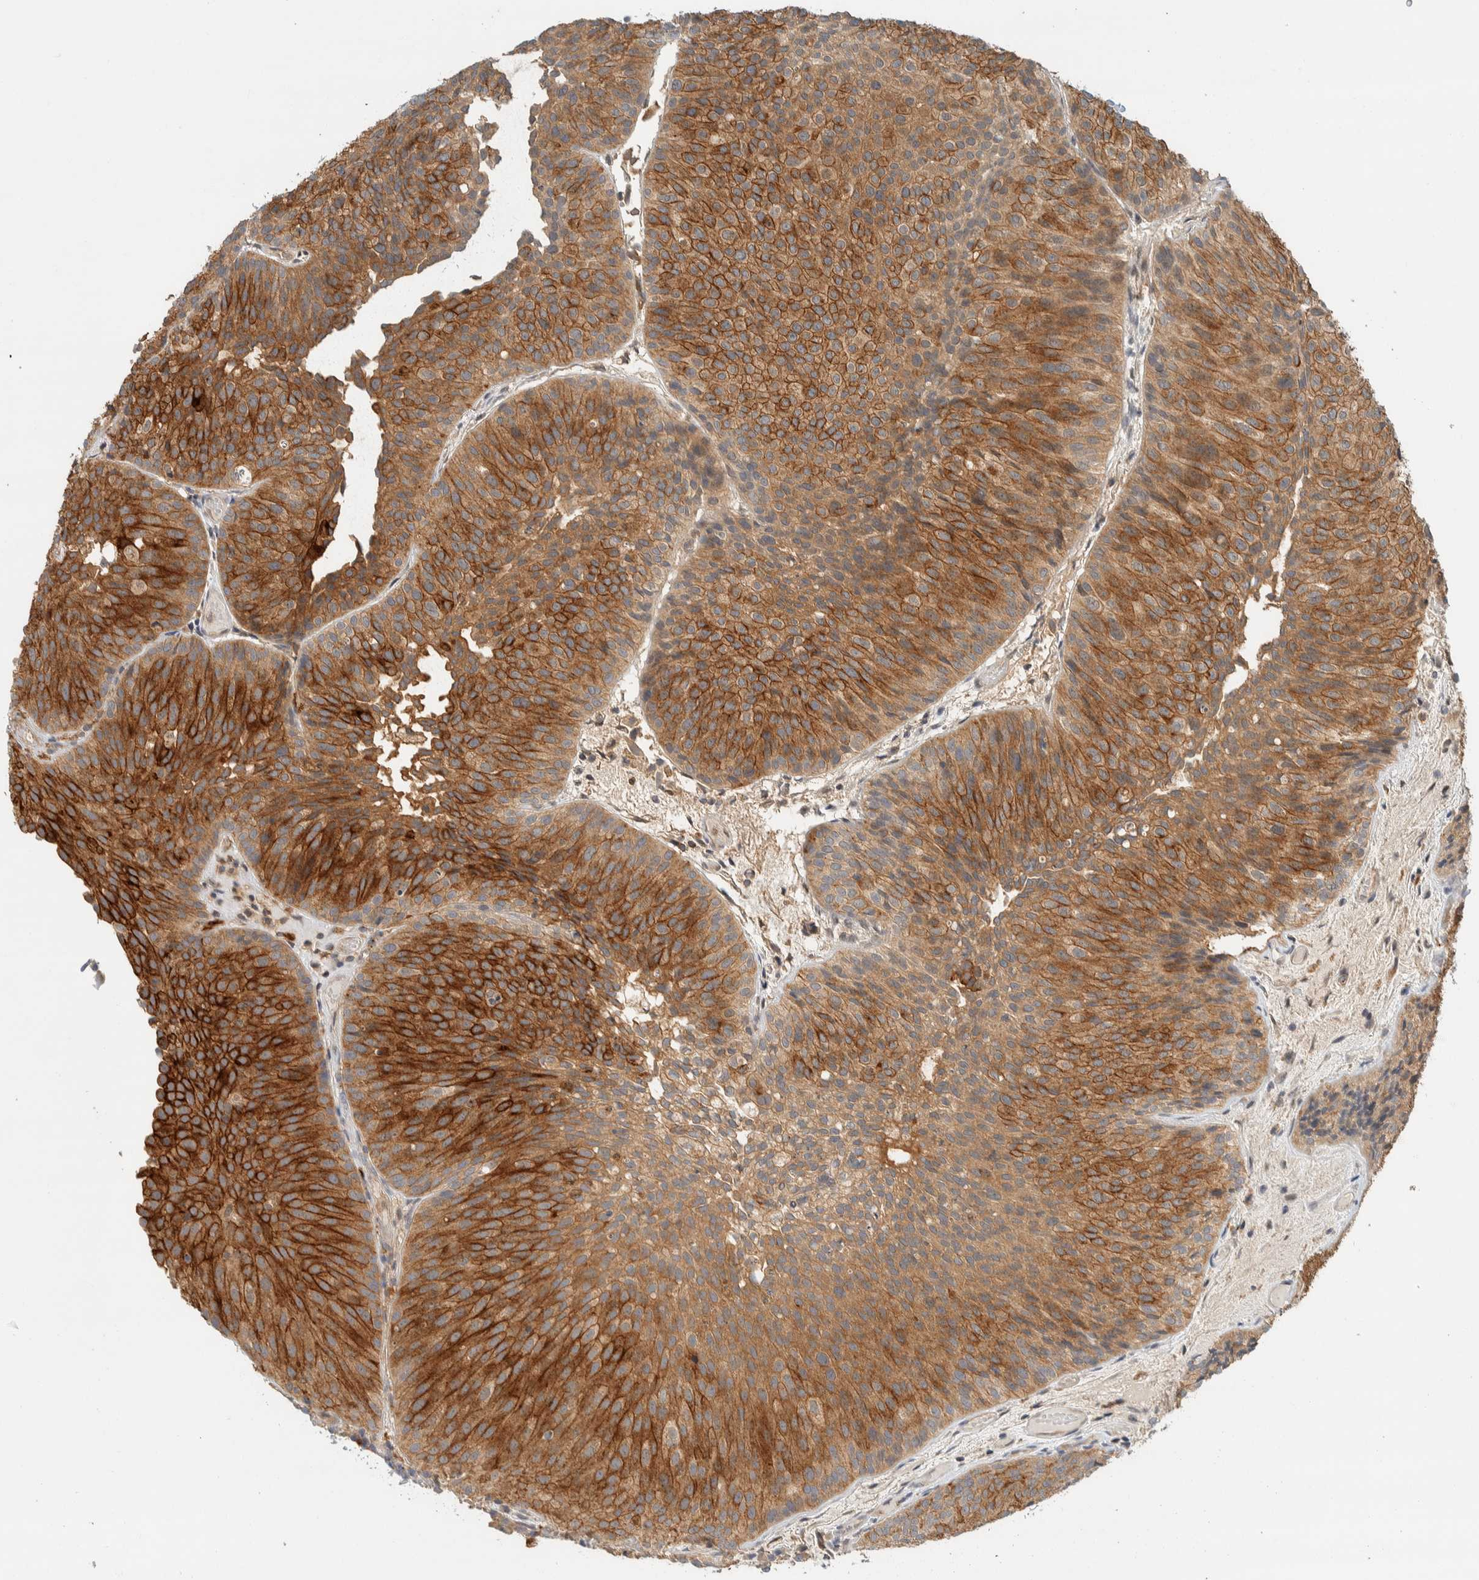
{"staining": {"intensity": "strong", "quantity": ">75%", "location": "cytoplasmic/membranous"}, "tissue": "urothelial cancer", "cell_type": "Tumor cells", "image_type": "cancer", "snomed": [{"axis": "morphology", "description": "Urothelial carcinoma, Low grade"}, {"axis": "topography", "description": "Urinary bladder"}], "caption": "Strong cytoplasmic/membranous positivity is appreciated in about >75% of tumor cells in urothelial carcinoma (low-grade).", "gene": "RAB11FIP1", "patient": {"sex": "male", "age": 86}}